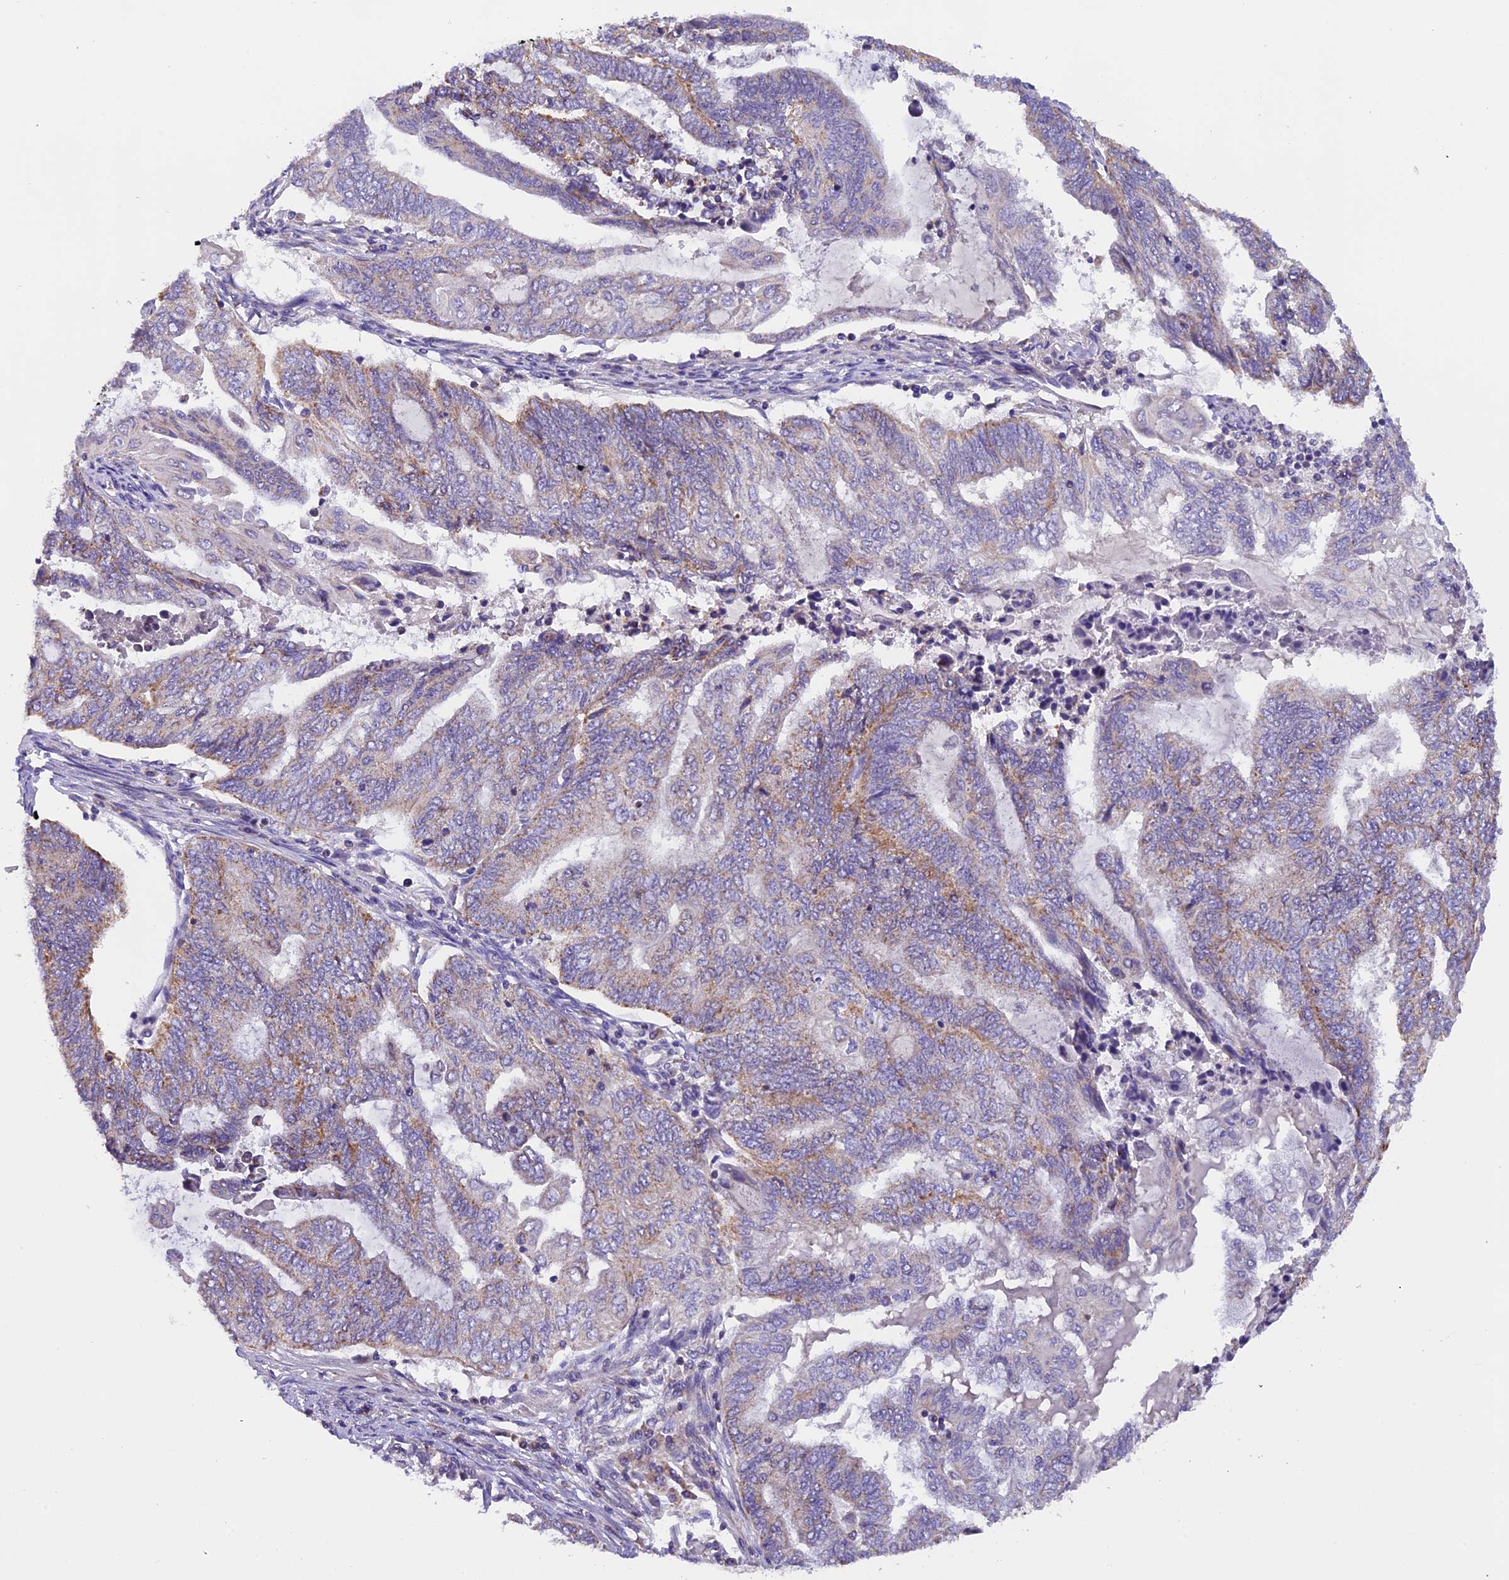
{"staining": {"intensity": "weak", "quantity": "<25%", "location": "cytoplasmic/membranous"}, "tissue": "endometrial cancer", "cell_type": "Tumor cells", "image_type": "cancer", "snomed": [{"axis": "morphology", "description": "Adenocarcinoma, NOS"}, {"axis": "topography", "description": "Uterus"}, {"axis": "topography", "description": "Endometrium"}], "caption": "Tumor cells are negative for brown protein staining in endometrial cancer (adenocarcinoma).", "gene": "MGME1", "patient": {"sex": "female", "age": 70}}